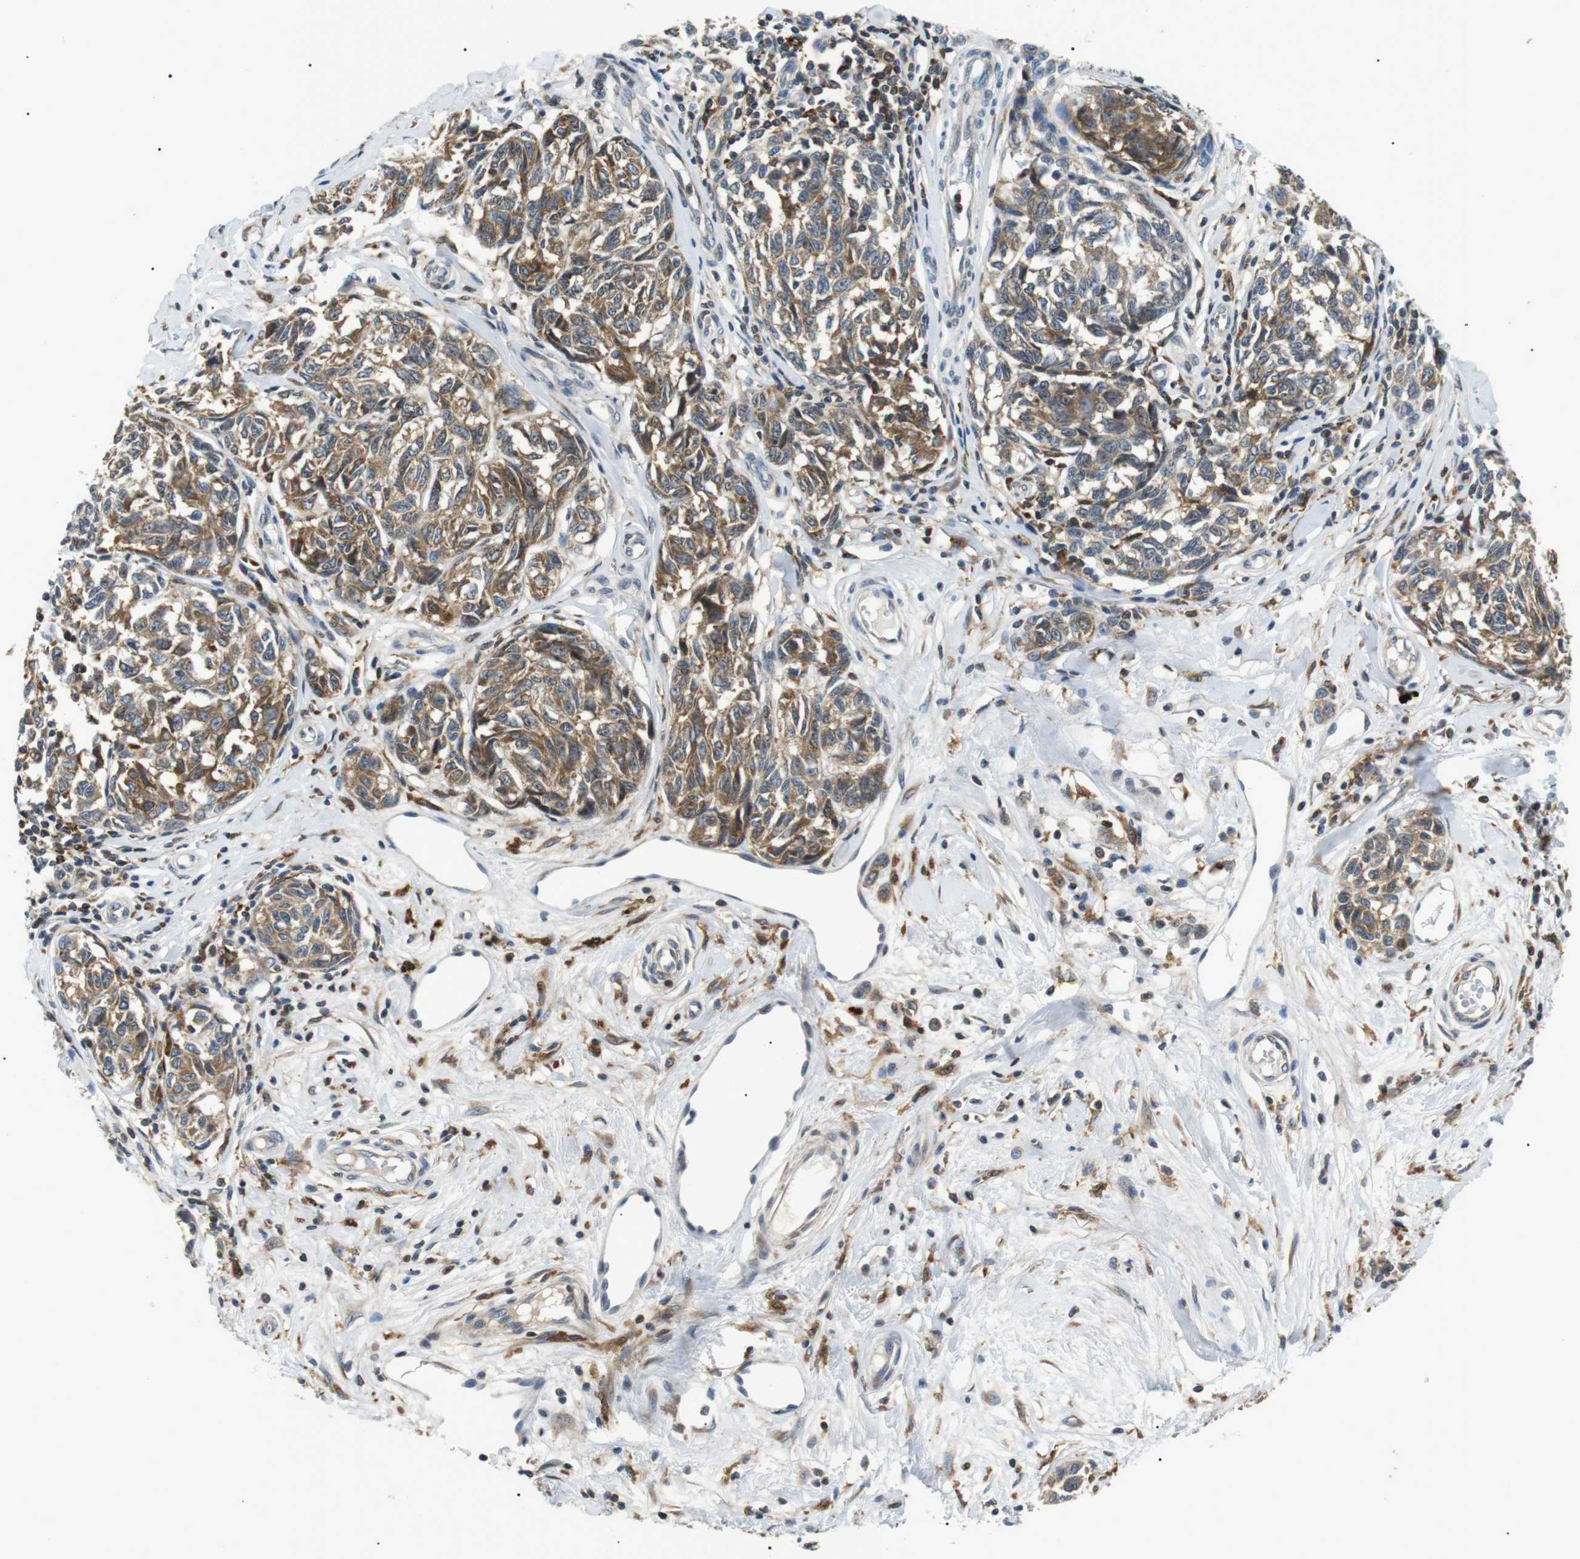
{"staining": {"intensity": "moderate", "quantity": "25%-75%", "location": "cytoplasmic/membranous"}, "tissue": "melanoma", "cell_type": "Tumor cells", "image_type": "cancer", "snomed": [{"axis": "morphology", "description": "Malignant melanoma, NOS"}, {"axis": "topography", "description": "Skin"}], "caption": "IHC photomicrograph of neoplastic tissue: malignant melanoma stained using immunohistochemistry (IHC) reveals medium levels of moderate protein expression localized specifically in the cytoplasmic/membranous of tumor cells, appearing as a cytoplasmic/membranous brown color.", "gene": "RAB9A", "patient": {"sex": "female", "age": 64}}